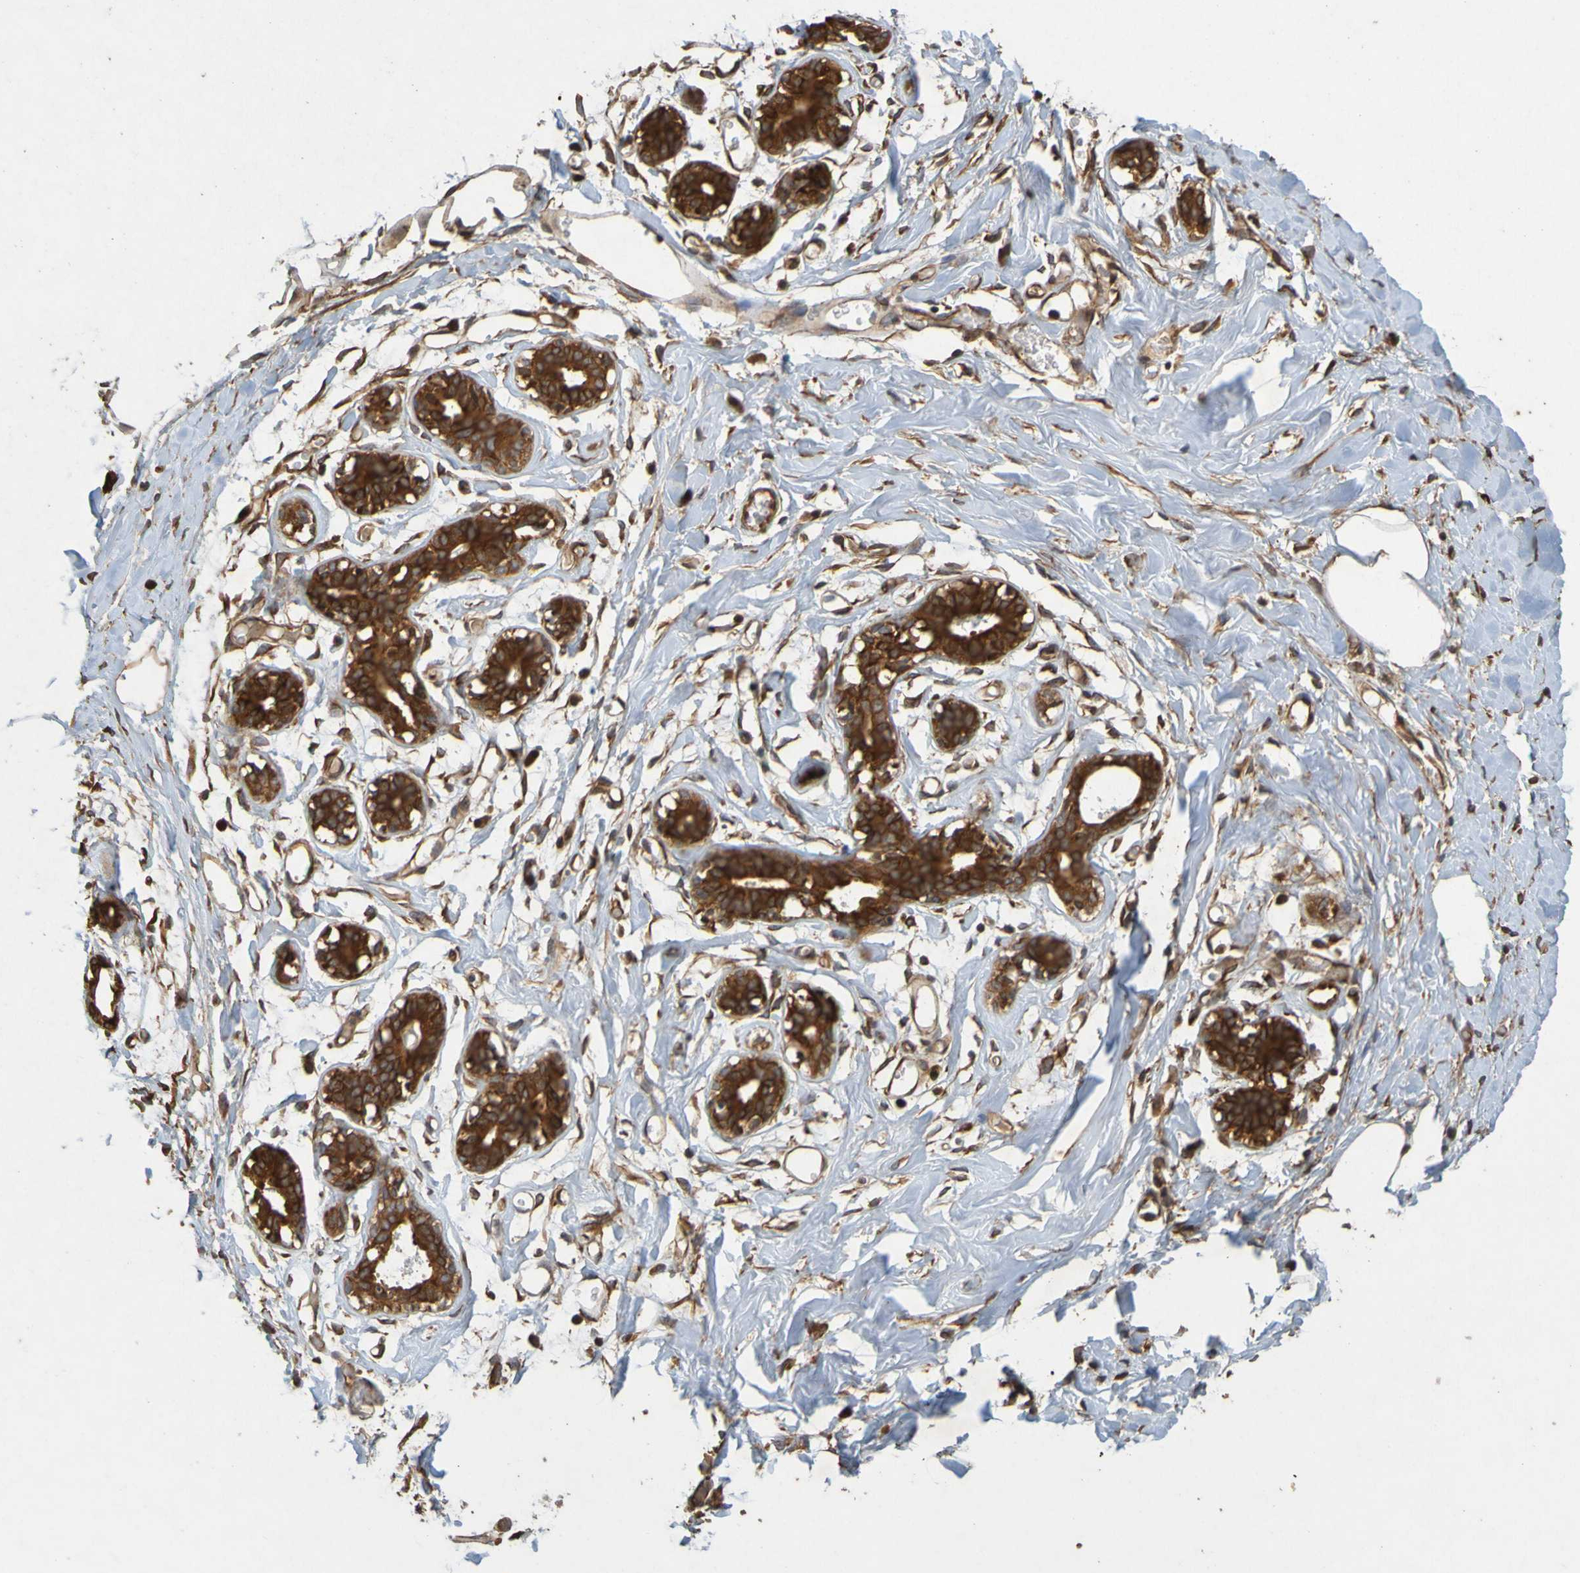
{"staining": {"intensity": "moderate", "quantity": ">75%", "location": "cytoplasmic/membranous"}, "tissue": "adipose tissue", "cell_type": "Adipocytes", "image_type": "normal", "snomed": [{"axis": "morphology", "description": "Normal tissue, NOS"}, {"axis": "topography", "description": "Breast"}, {"axis": "topography", "description": "Adipose tissue"}], "caption": "DAB (3,3'-diaminobenzidine) immunohistochemical staining of unremarkable human adipose tissue displays moderate cytoplasmic/membranous protein expression in approximately >75% of adipocytes.", "gene": "OCRL", "patient": {"sex": "female", "age": 25}}